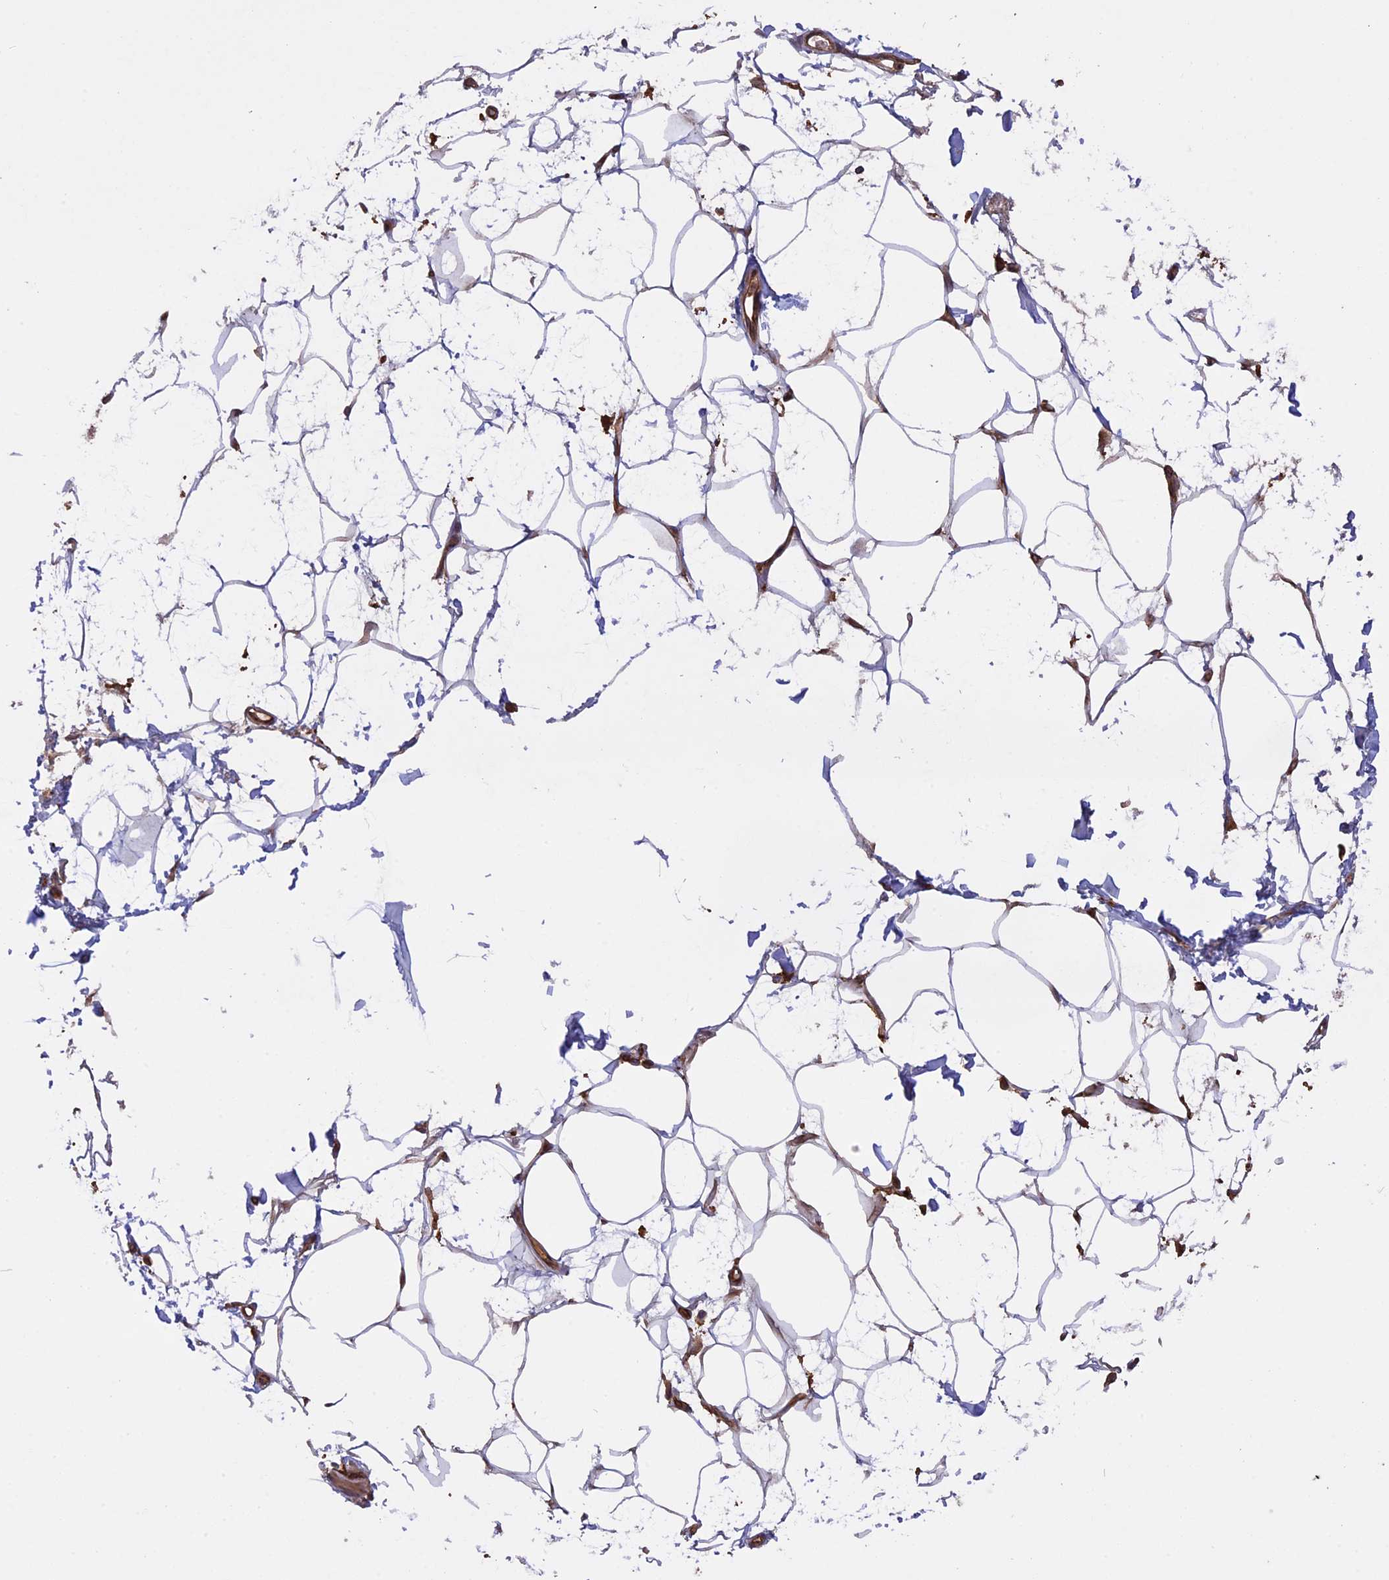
{"staining": {"intensity": "negative", "quantity": "none", "location": "none"}, "tissue": "adipose tissue", "cell_type": "Adipocytes", "image_type": "normal", "snomed": [{"axis": "morphology", "description": "Normal tissue, NOS"}, {"axis": "morphology", "description": "Adenocarcinoma, NOS"}, {"axis": "topography", "description": "Rectum"}, {"axis": "topography", "description": "Vagina"}, {"axis": "topography", "description": "Peripheral nerve tissue"}], "caption": "Immunohistochemistry micrograph of normal human adipose tissue stained for a protein (brown), which displays no positivity in adipocytes.", "gene": "GAS8", "patient": {"sex": "female", "age": 71}}